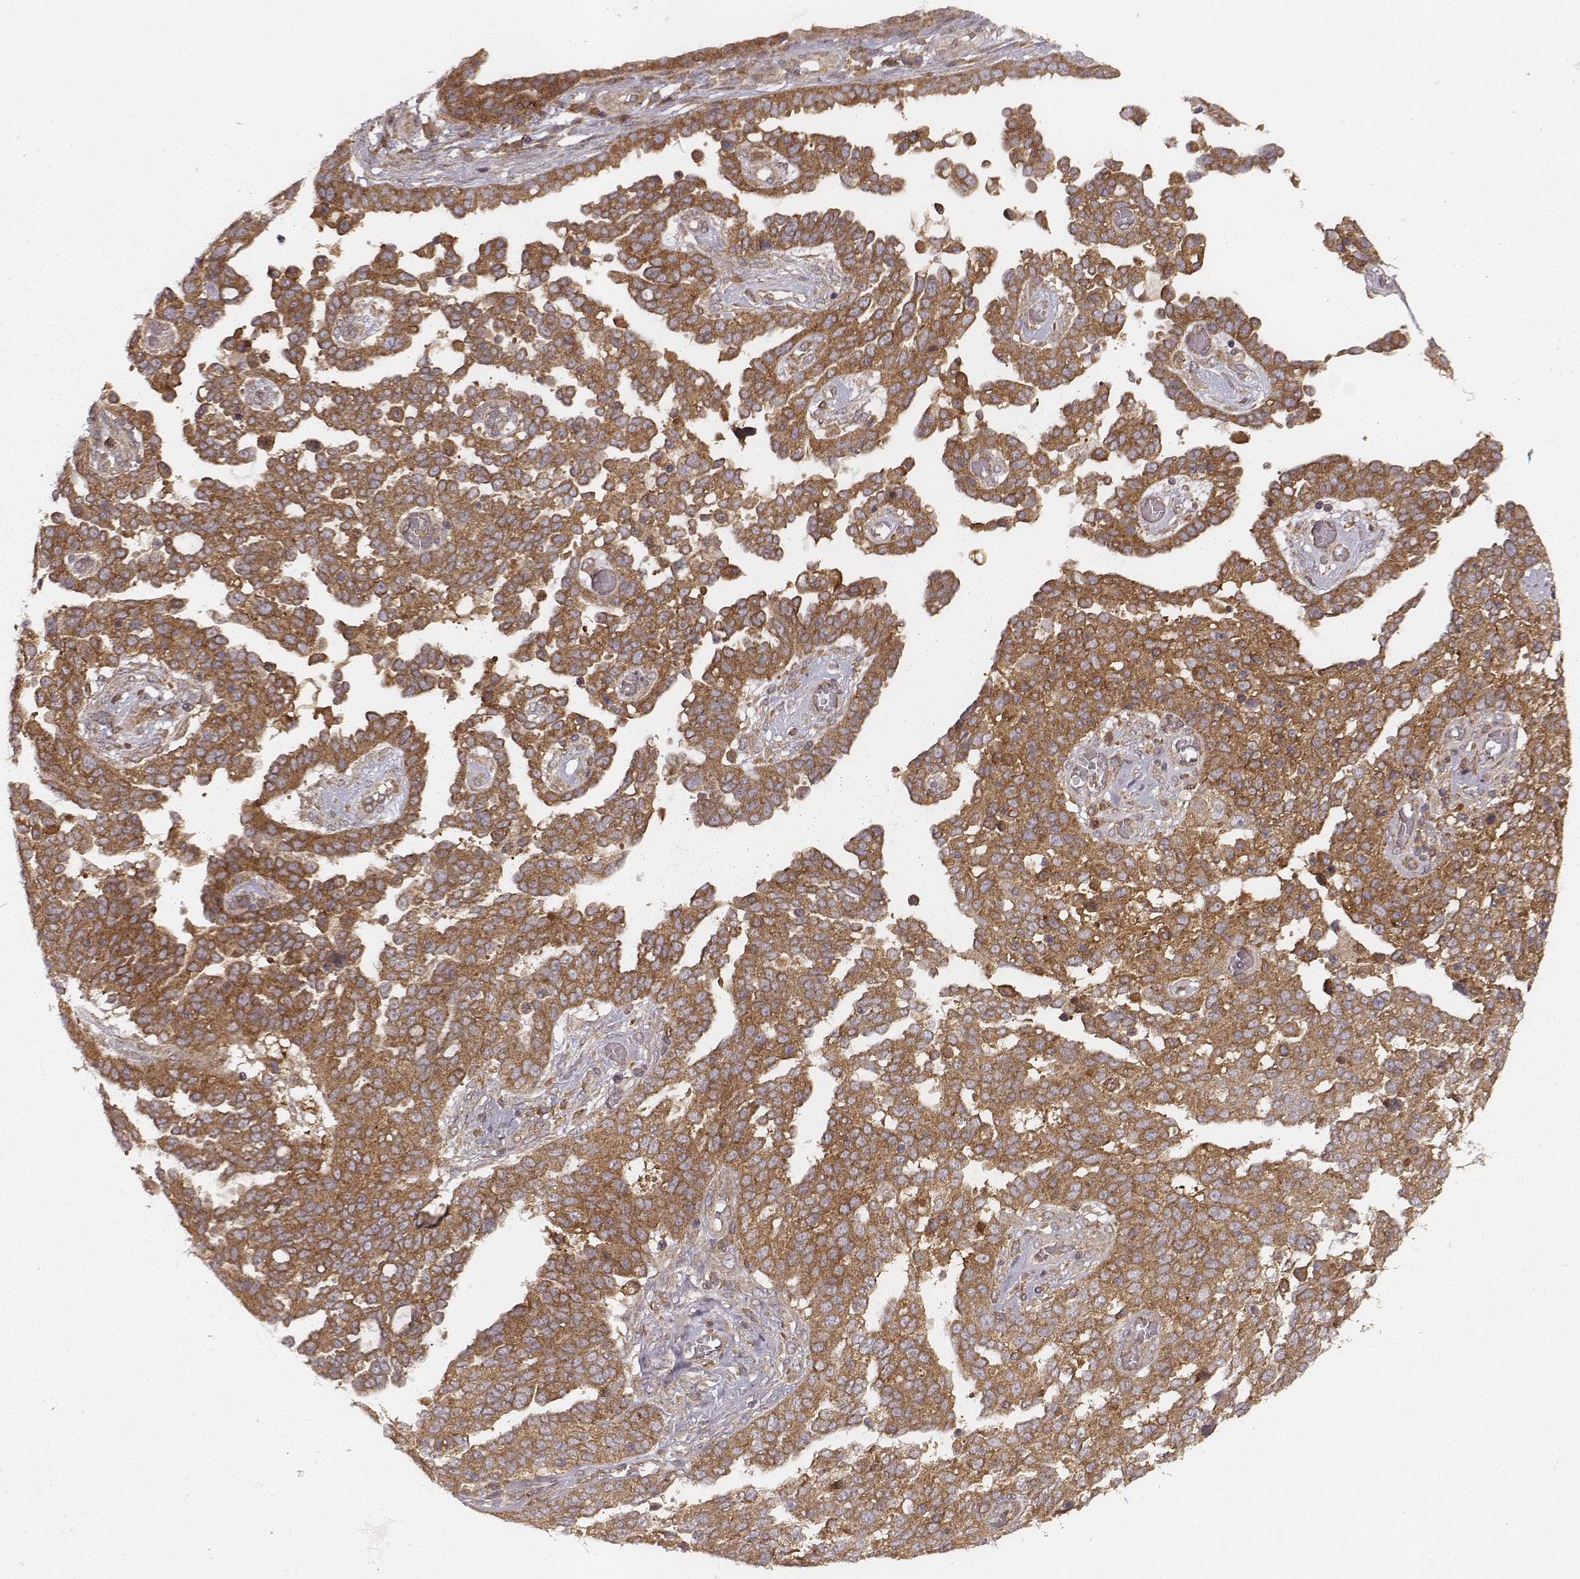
{"staining": {"intensity": "moderate", "quantity": ">75%", "location": "cytoplasmic/membranous"}, "tissue": "ovarian cancer", "cell_type": "Tumor cells", "image_type": "cancer", "snomed": [{"axis": "morphology", "description": "Cystadenocarcinoma, serous, NOS"}, {"axis": "topography", "description": "Ovary"}], "caption": "IHC staining of ovarian cancer, which demonstrates medium levels of moderate cytoplasmic/membranous positivity in approximately >75% of tumor cells indicating moderate cytoplasmic/membranous protein expression. The staining was performed using DAB (brown) for protein detection and nuclei were counterstained in hematoxylin (blue).", "gene": "VPS26A", "patient": {"sex": "female", "age": 67}}